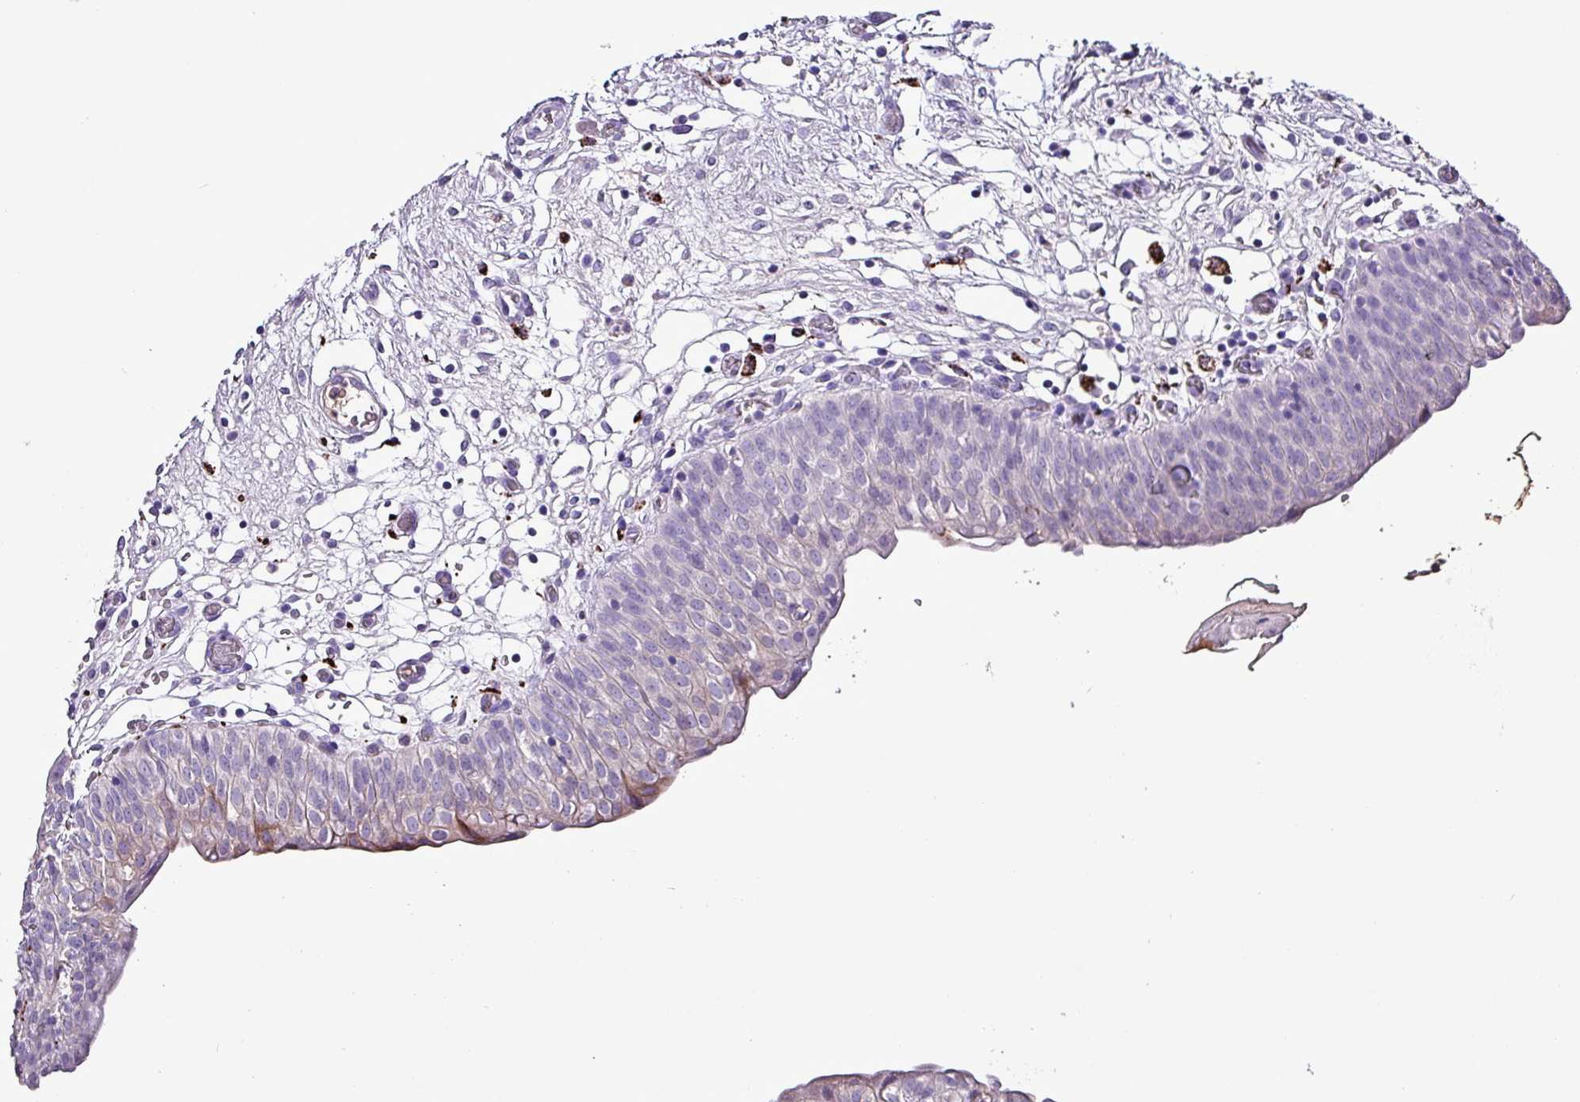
{"staining": {"intensity": "moderate", "quantity": "<25%", "location": "cytoplasmic/membranous"}, "tissue": "urinary bladder", "cell_type": "Urothelial cells", "image_type": "normal", "snomed": [{"axis": "morphology", "description": "Normal tissue, NOS"}, {"axis": "topography", "description": "Urinary bladder"}], "caption": "Moderate cytoplasmic/membranous staining is appreciated in about <25% of urothelial cells in normal urinary bladder.", "gene": "HPR", "patient": {"sex": "male", "age": 55}}